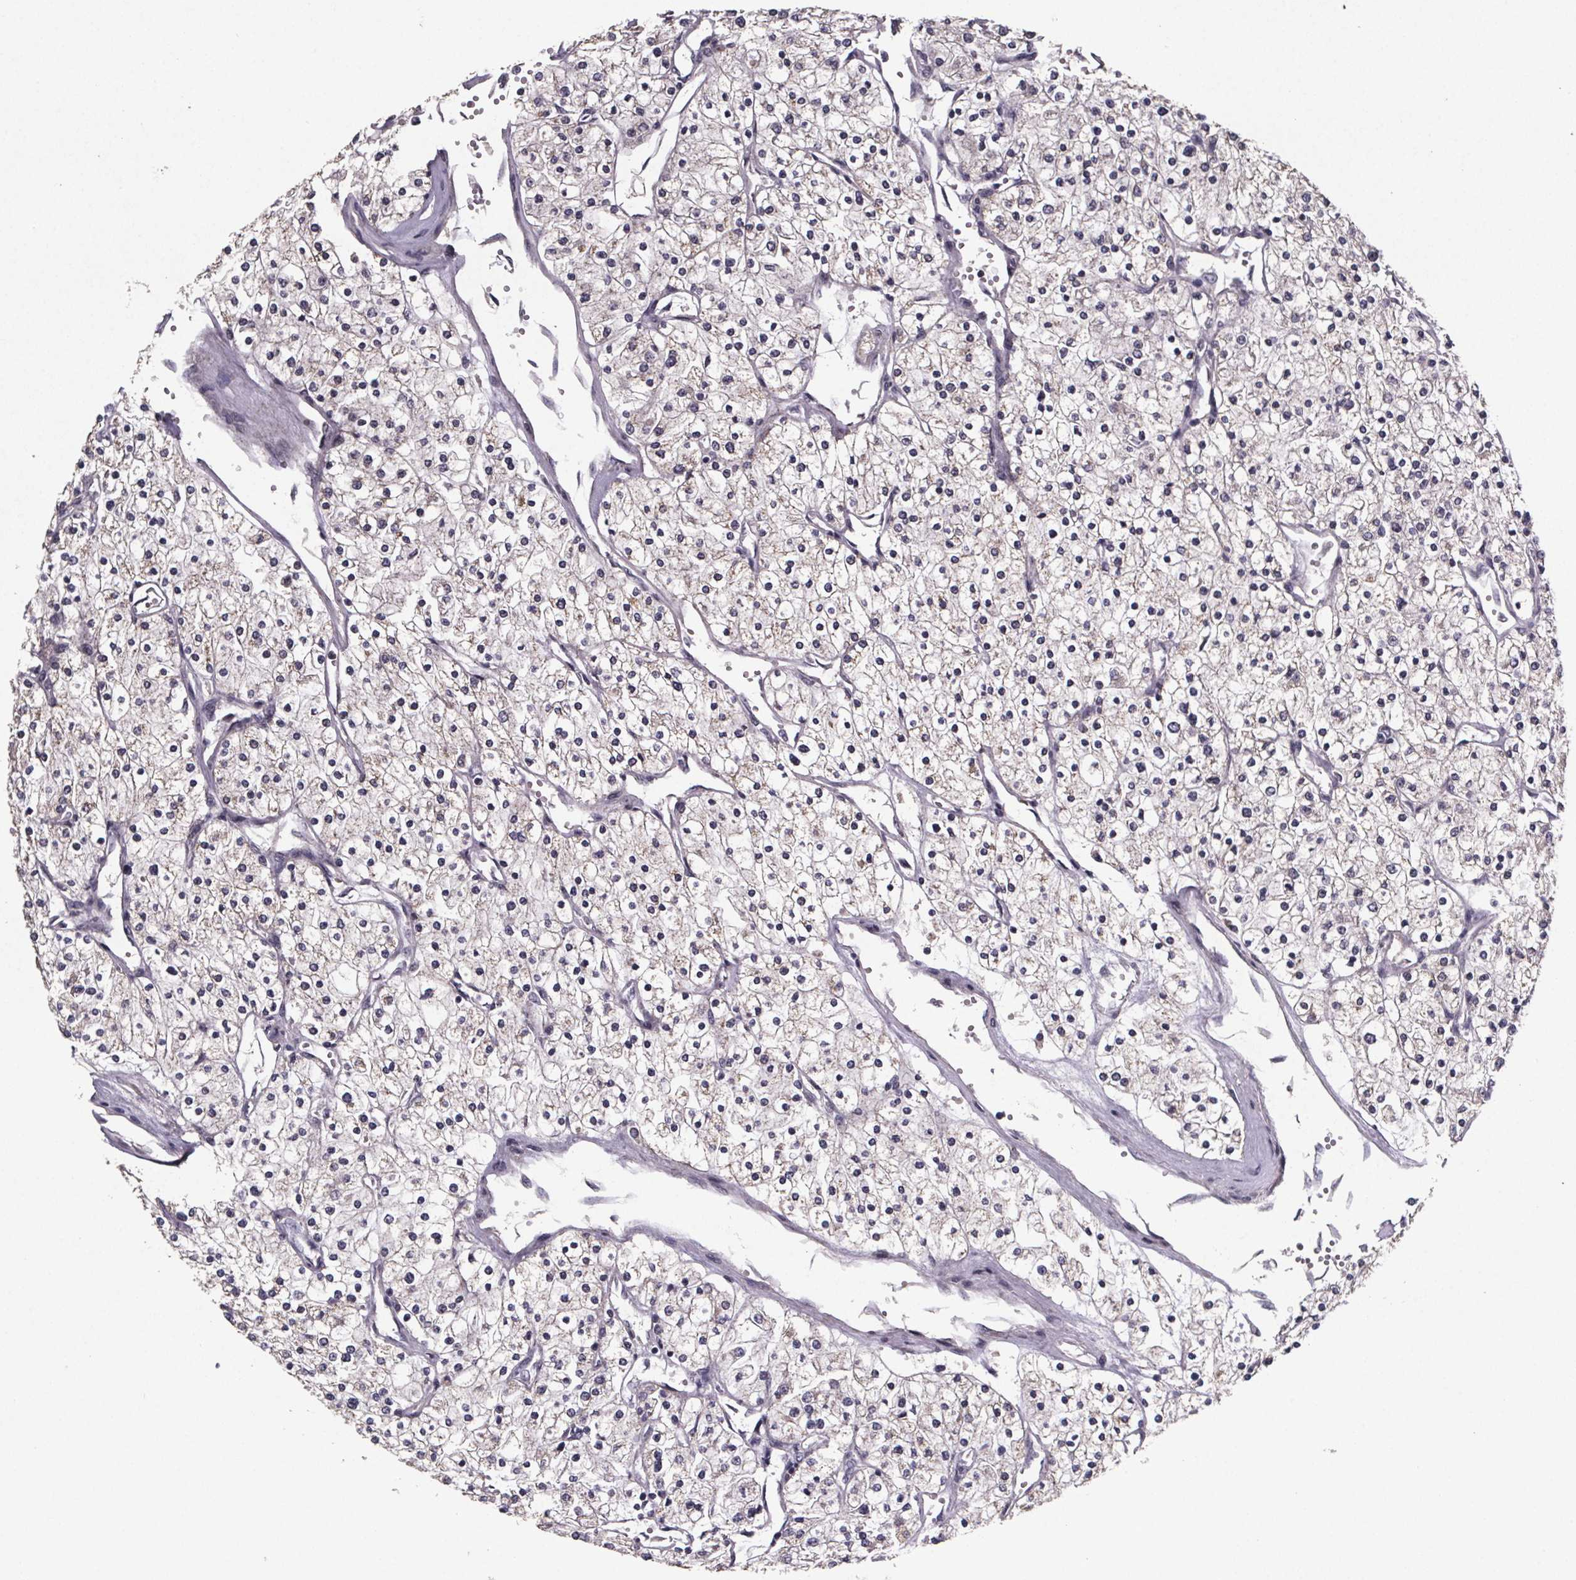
{"staining": {"intensity": "negative", "quantity": "none", "location": "none"}, "tissue": "renal cancer", "cell_type": "Tumor cells", "image_type": "cancer", "snomed": [{"axis": "morphology", "description": "Adenocarcinoma, NOS"}, {"axis": "topography", "description": "Kidney"}], "caption": "This is a image of IHC staining of renal cancer, which shows no staining in tumor cells.", "gene": "PALLD", "patient": {"sex": "male", "age": 80}}